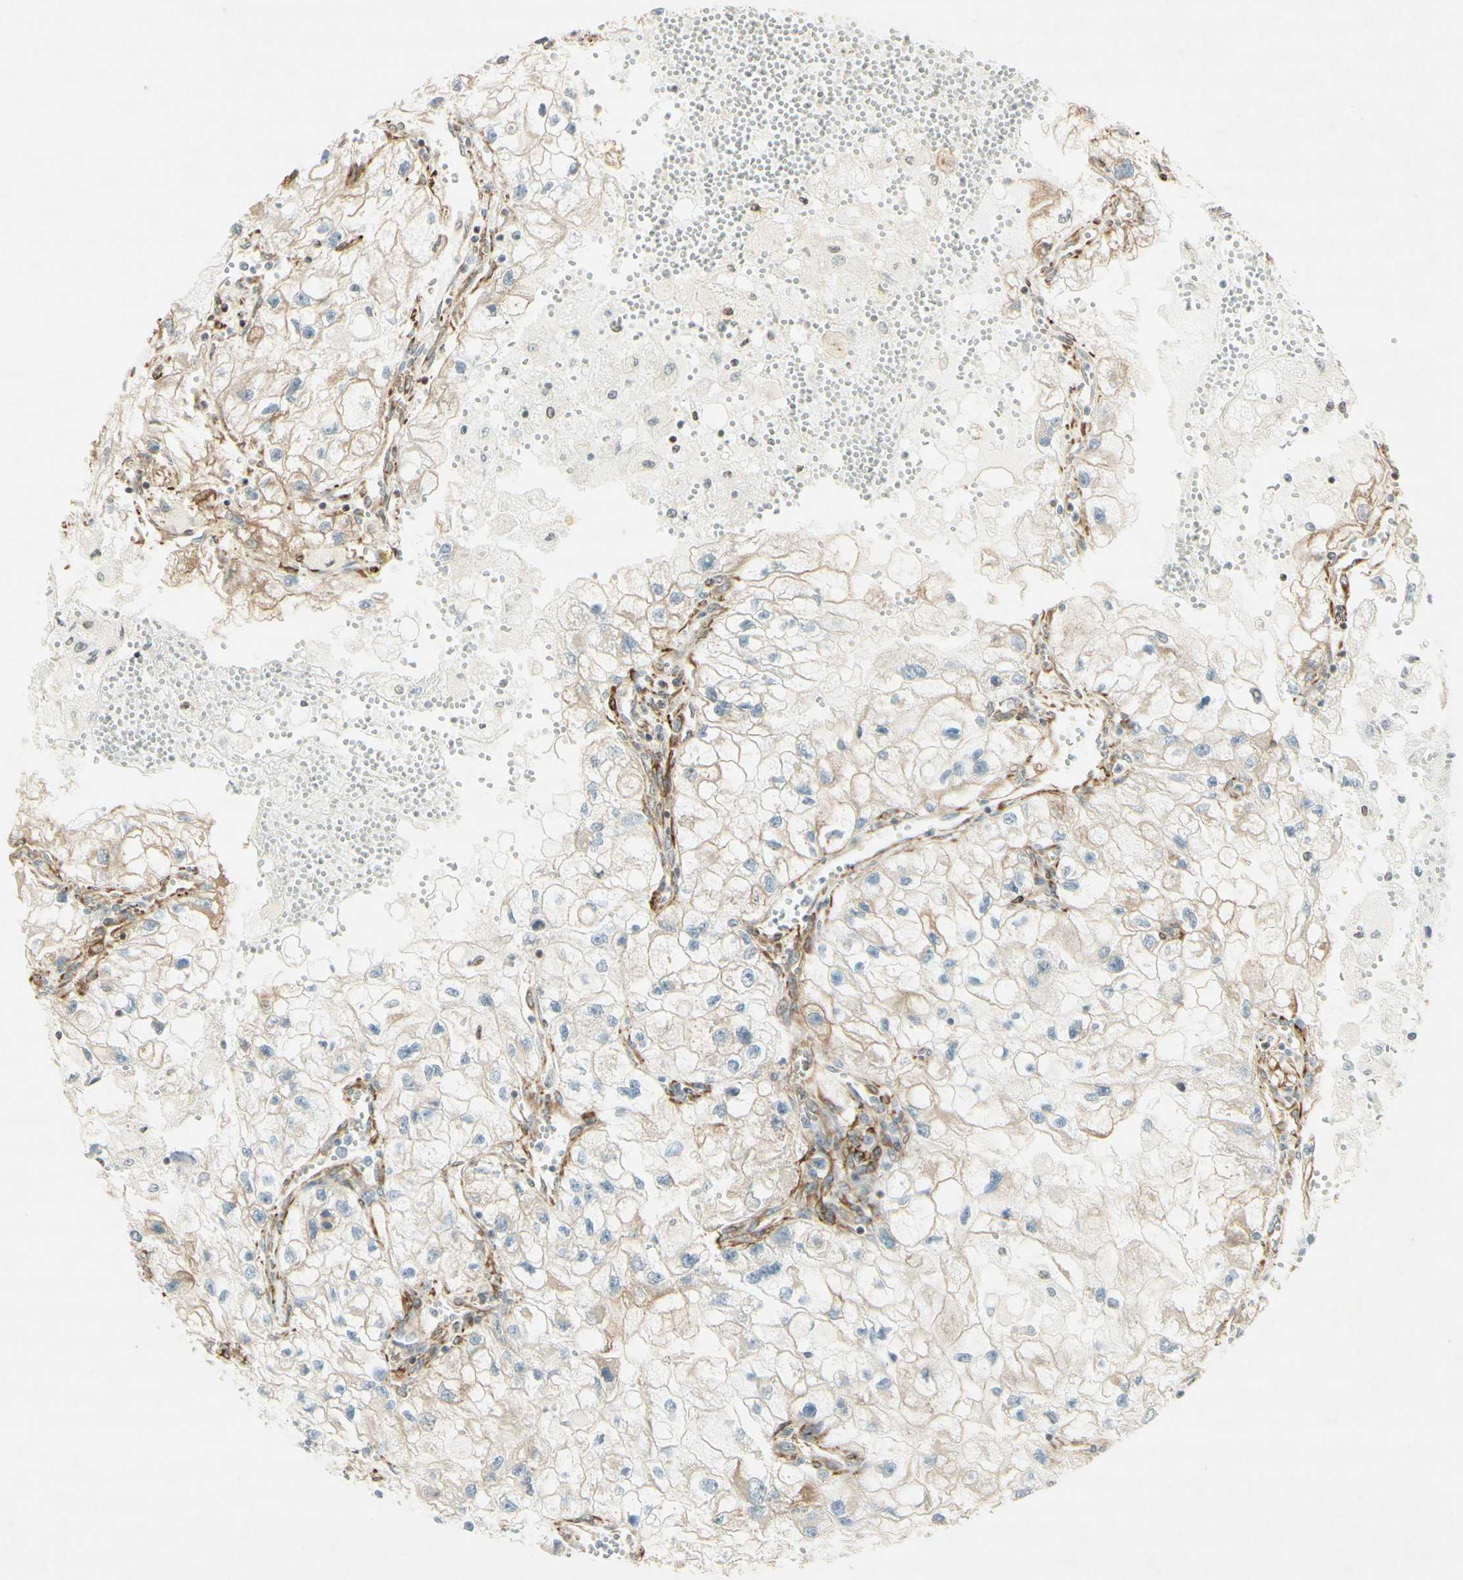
{"staining": {"intensity": "weak", "quantity": "25%-75%", "location": "cytoplasmic/membranous"}, "tissue": "renal cancer", "cell_type": "Tumor cells", "image_type": "cancer", "snomed": [{"axis": "morphology", "description": "Adenocarcinoma, NOS"}, {"axis": "topography", "description": "Kidney"}], "caption": "Immunohistochemistry (DAB) staining of renal cancer reveals weak cytoplasmic/membranous protein positivity in approximately 25%-75% of tumor cells. Nuclei are stained in blue.", "gene": "MAP1B", "patient": {"sex": "female", "age": 70}}